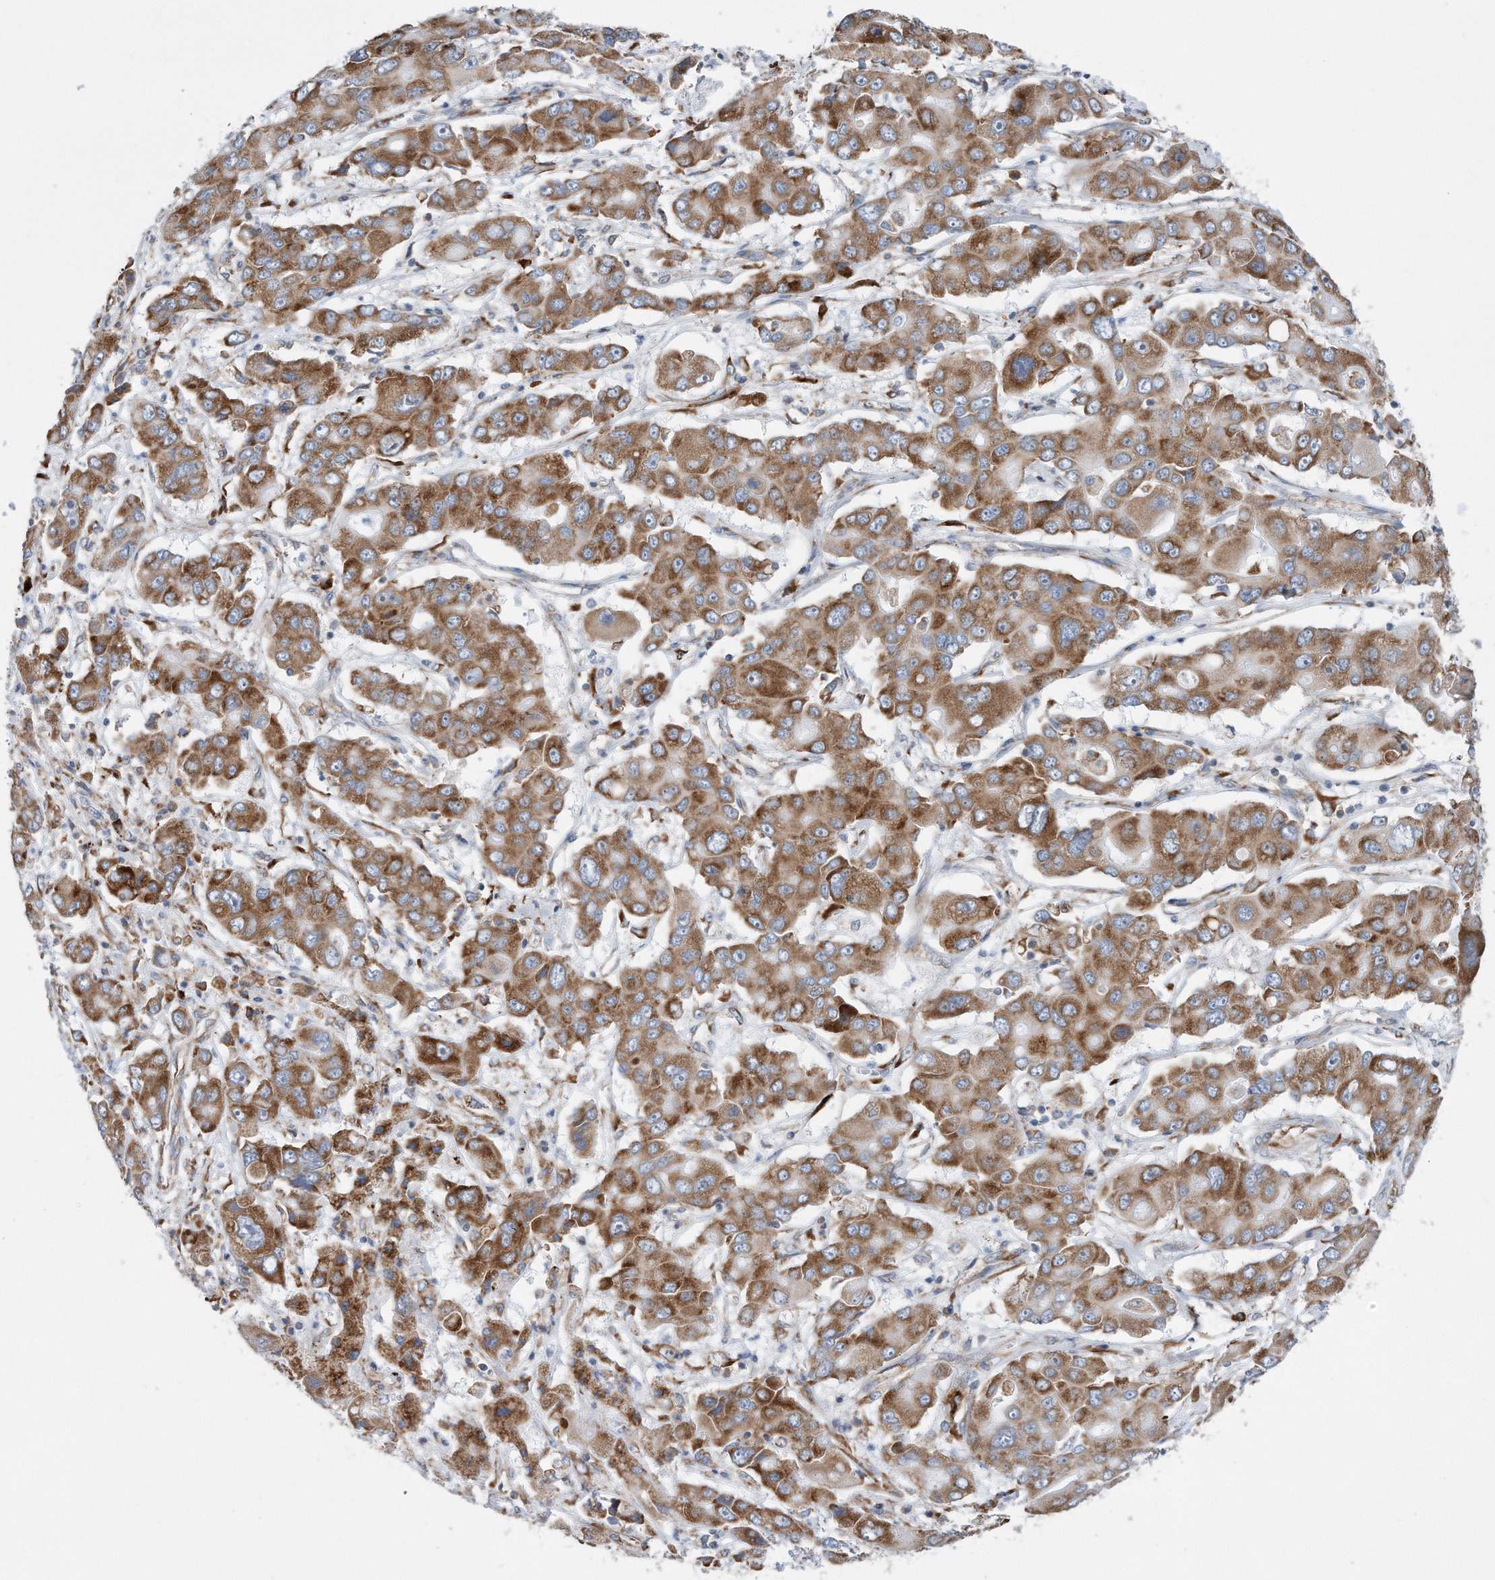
{"staining": {"intensity": "moderate", "quantity": ">75%", "location": "cytoplasmic/membranous"}, "tissue": "liver cancer", "cell_type": "Tumor cells", "image_type": "cancer", "snomed": [{"axis": "morphology", "description": "Cholangiocarcinoma"}, {"axis": "topography", "description": "Liver"}], "caption": "This image demonstrates IHC staining of liver cancer, with medium moderate cytoplasmic/membranous expression in approximately >75% of tumor cells.", "gene": "RPL26L1", "patient": {"sex": "male", "age": 67}}